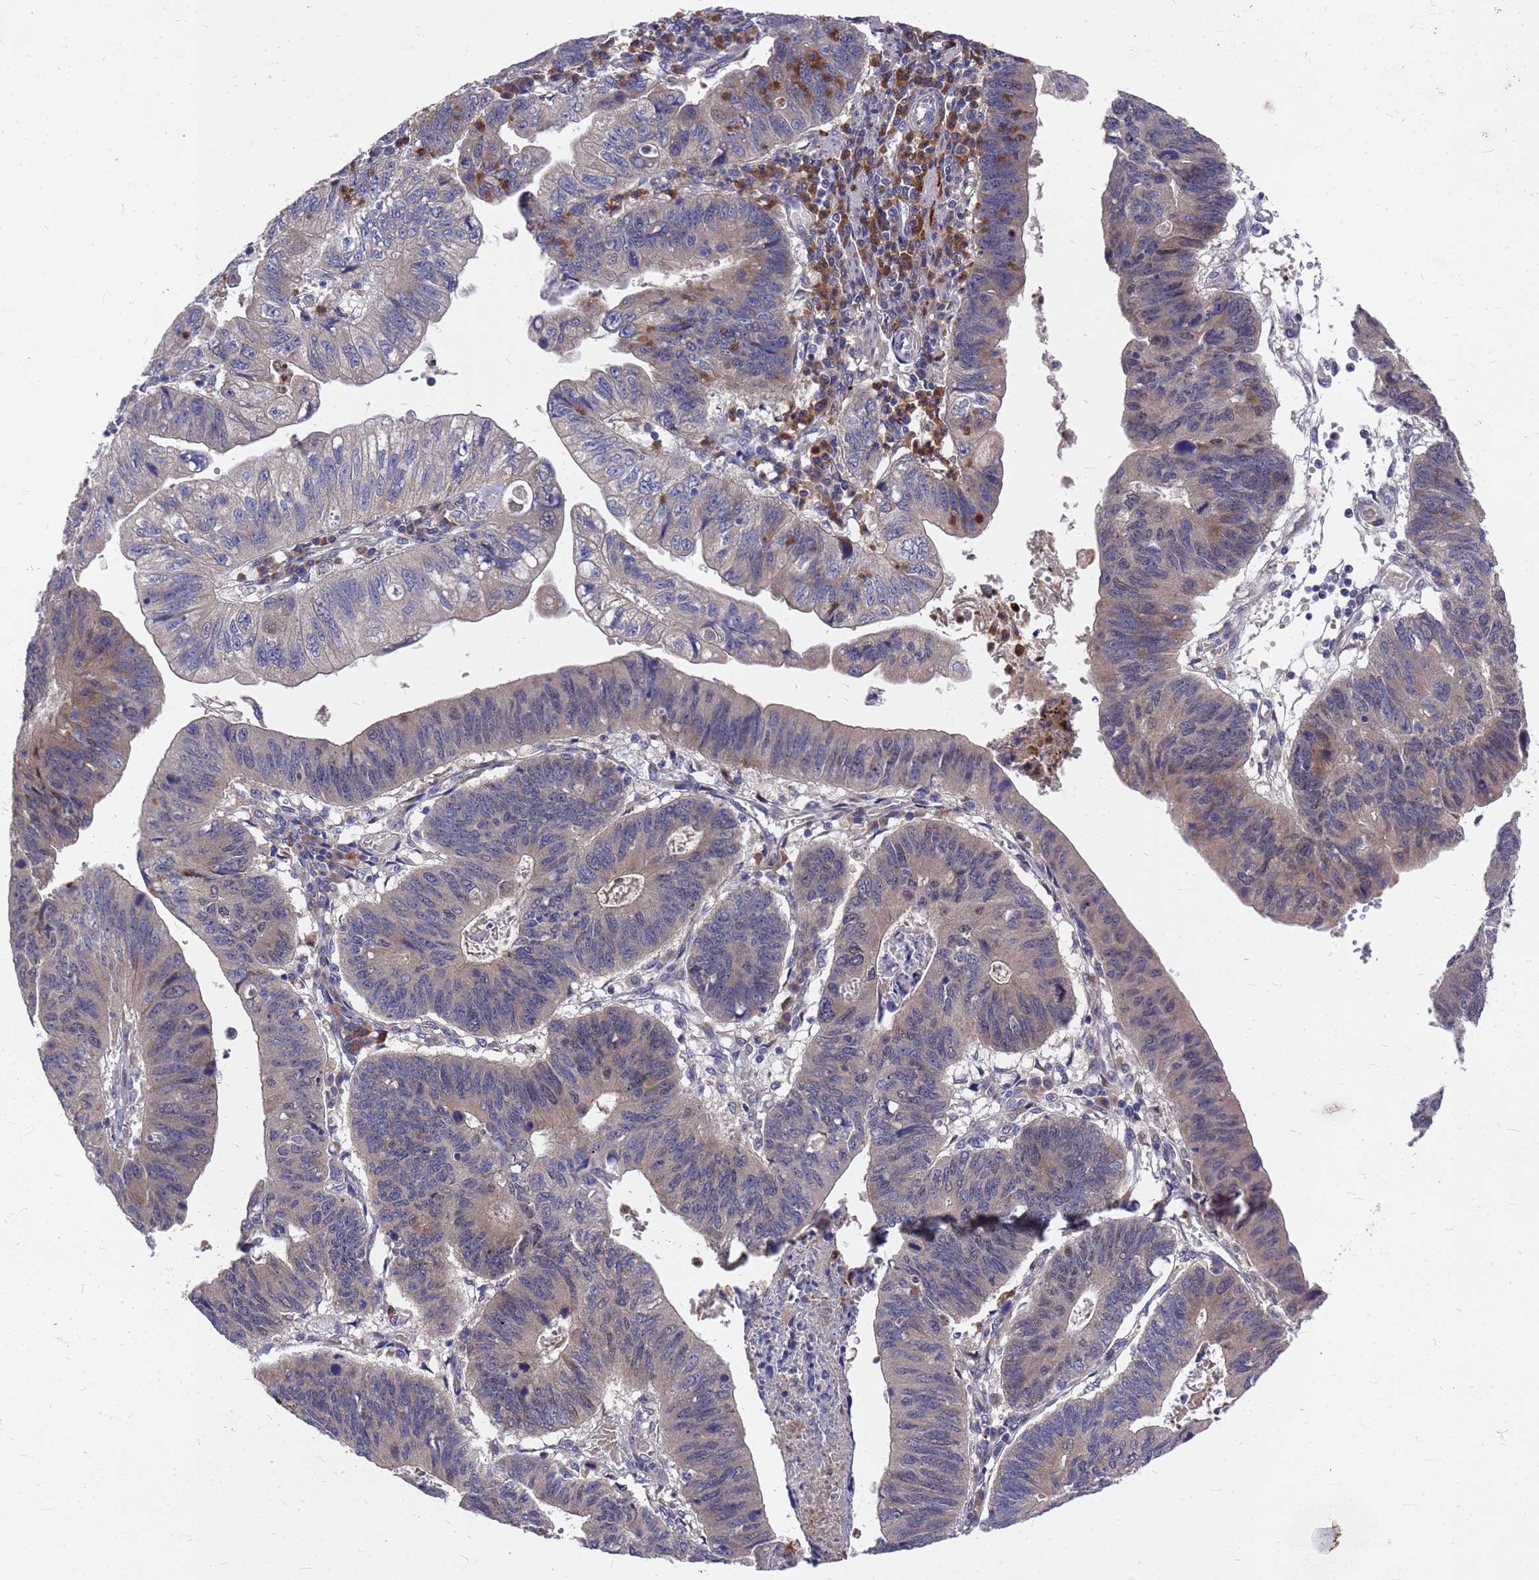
{"staining": {"intensity": "weak", "quantity": "25%-75%", "location": "cytoplasmic/membranous"}, "tissue": "stomach cancer", "cell_type": "Tumor cells", "image_type": "cancer", "snomed": [{"axis": "morphology", "description": "Adenocarcinoma, NOS"}, {"axis": "topography", "description": "Stomach"}], "caption": "A histopathology image of stomach cancer (adenocarcinoma) stained for a protein displays weak cytoplasmic/membranous brown staining in tumor cells. The staining was performed using DAB to visualize the protein expression in brown, while the nuclei were stained in blue with hematoxylin (Magnification: 20x).", "gene": "ZNF717", "patient": {"sex": "male", "age": 59}}